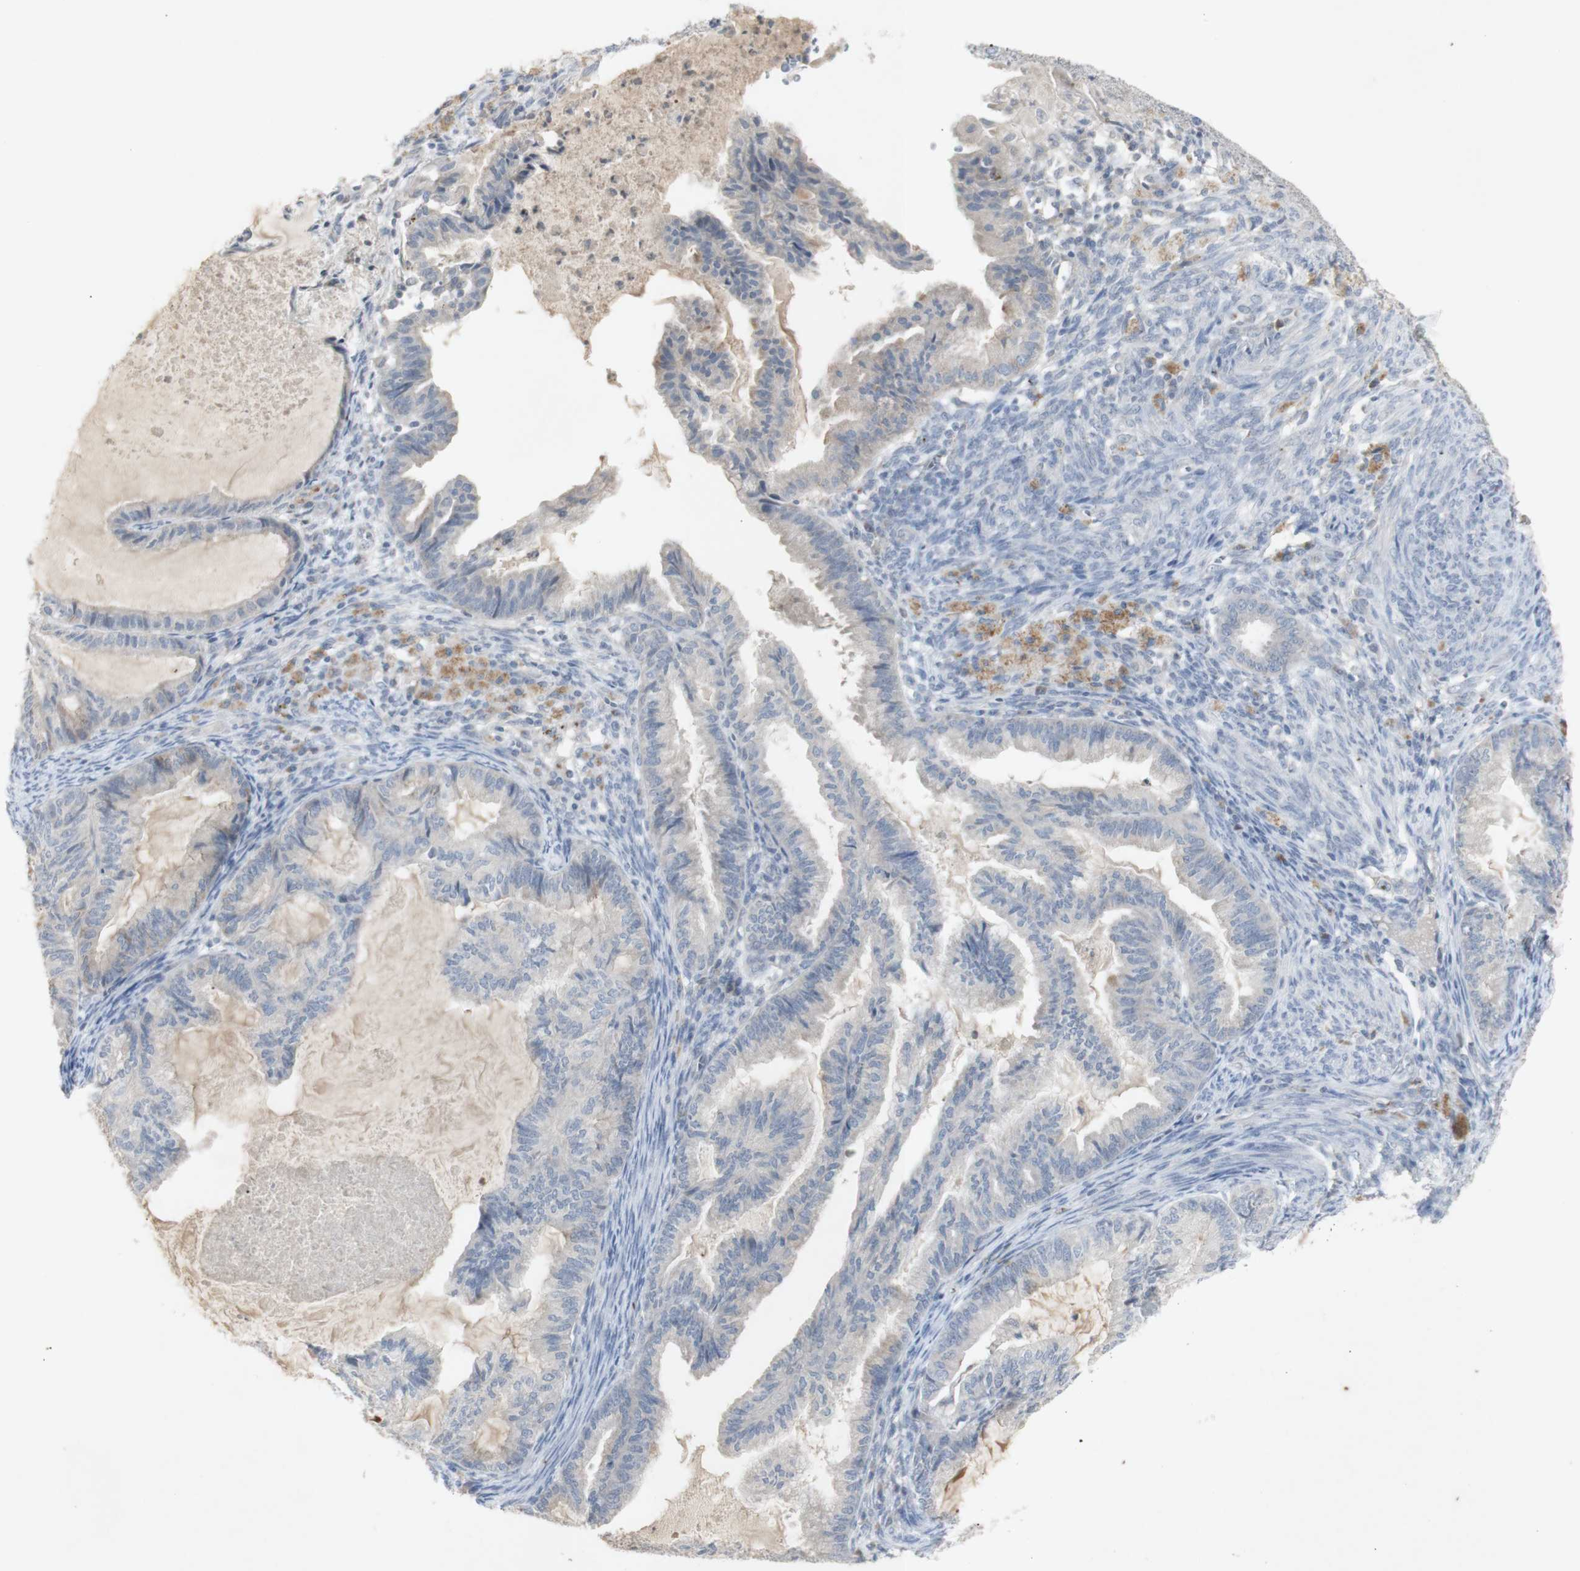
{"staining": {"intensity": "weak", "quantity": ">75%", "location": "cytoplasmic/membranous"}, "tissue": "cervical cancer", "cell_type": "Tumor cells", "image_type": "cancer", "snomed": [{"axis": "morphology", "description": "Normal tissue, NOS"}, {"axis": "morphology", "description": "Adenocarcinoma, NOS"}, {"axis": "topography", "description": "Cervix"}, {"axis": "topography", "description": "Endometrium"}], "caption": "Human cervical adenocarcinoma stained with a protein marker demonstrates weak staining in tumor cells.", "gene": "INS", "patient": {"sex": "female", "age": 86}}